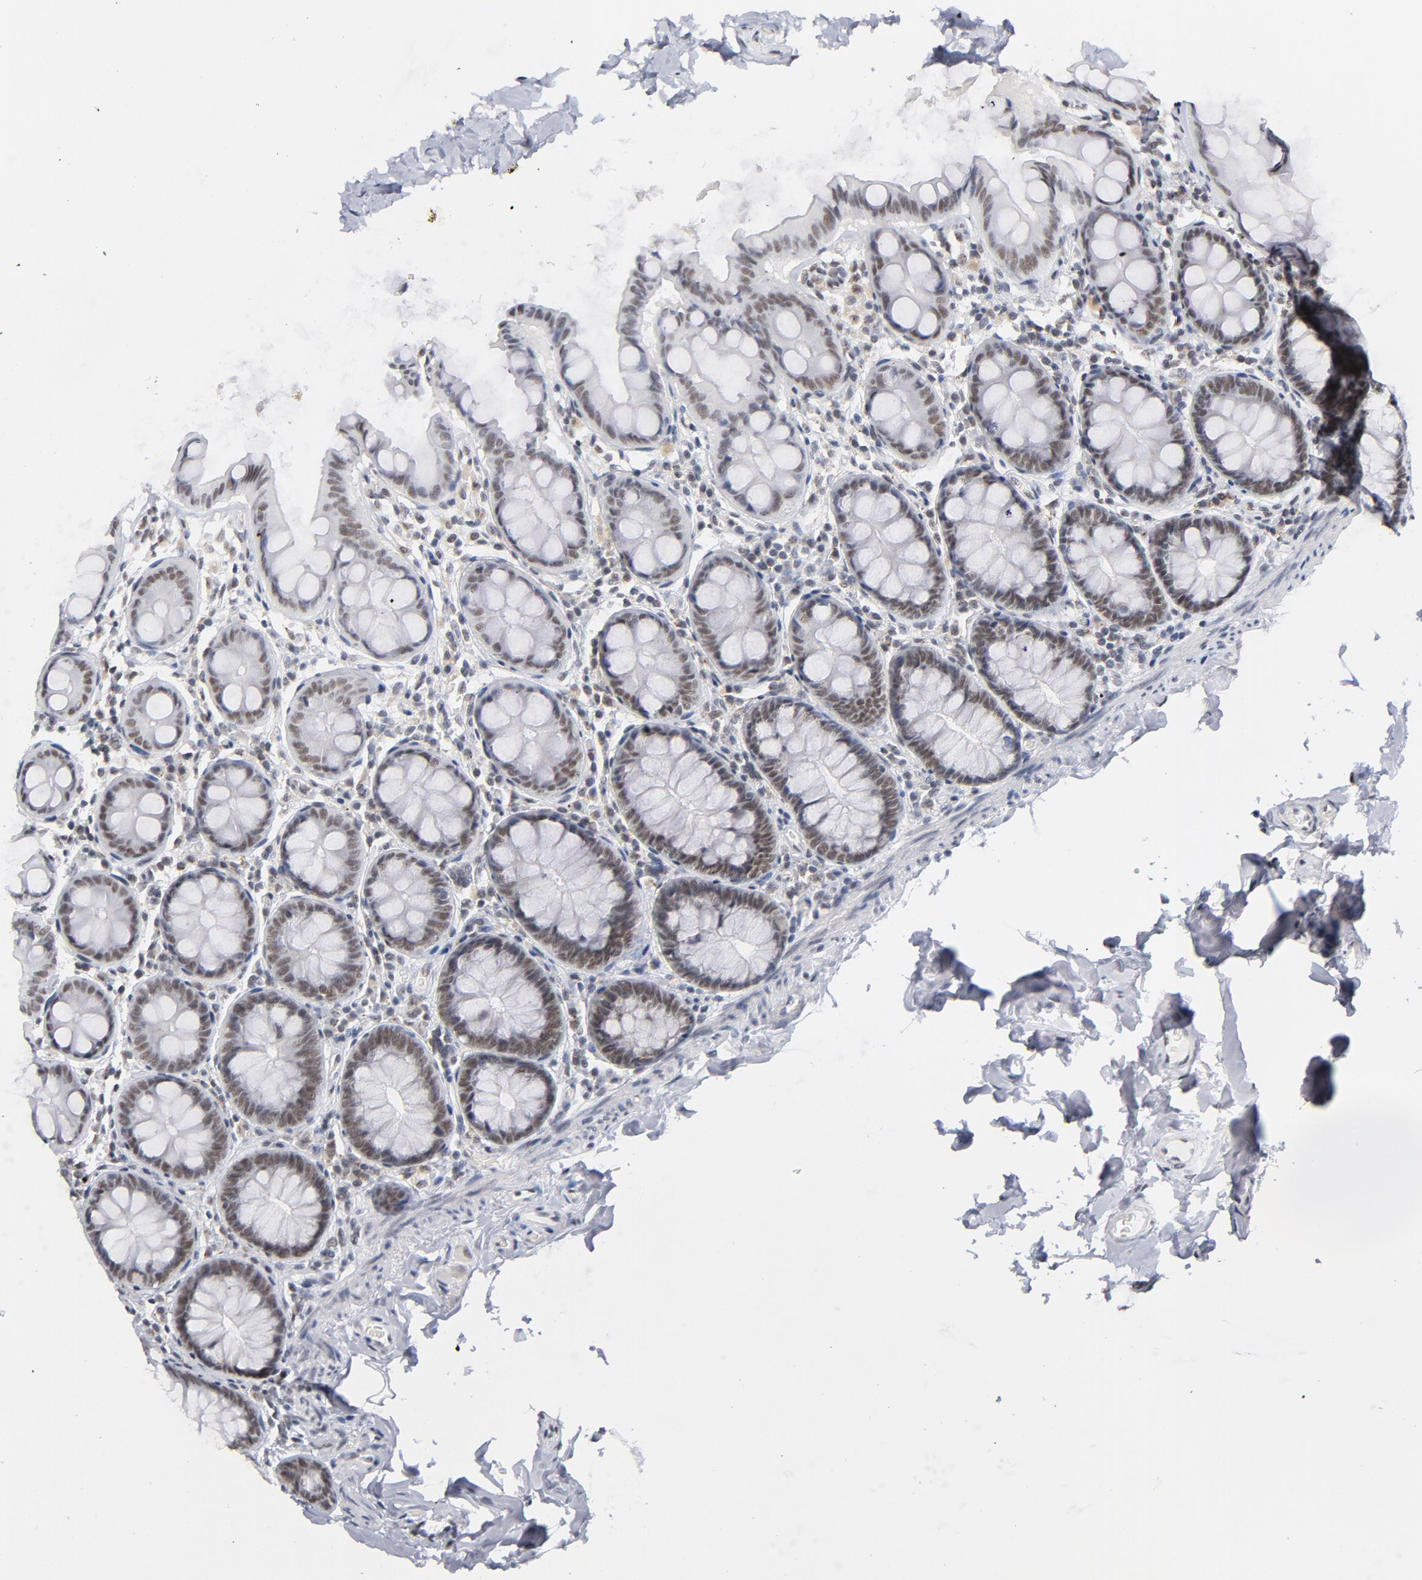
{"staining": {"intensity": "negative", "quantity": "none", "location": "none"}, "tissue": "colon", "cell_type": "Endothelial cells", "image_type": "normal", "snomed": [{"axis": "morphology", "description": "Normal tissue, NOS"}, {"axis": "topography", "description": "Colon"}], "caption": "Human colon stained for a protein using immunohistochemistry demonstrates no expression in endothelial cells.", "gene": "BAP1", "patient": {"sex": "female", "age": 61}}